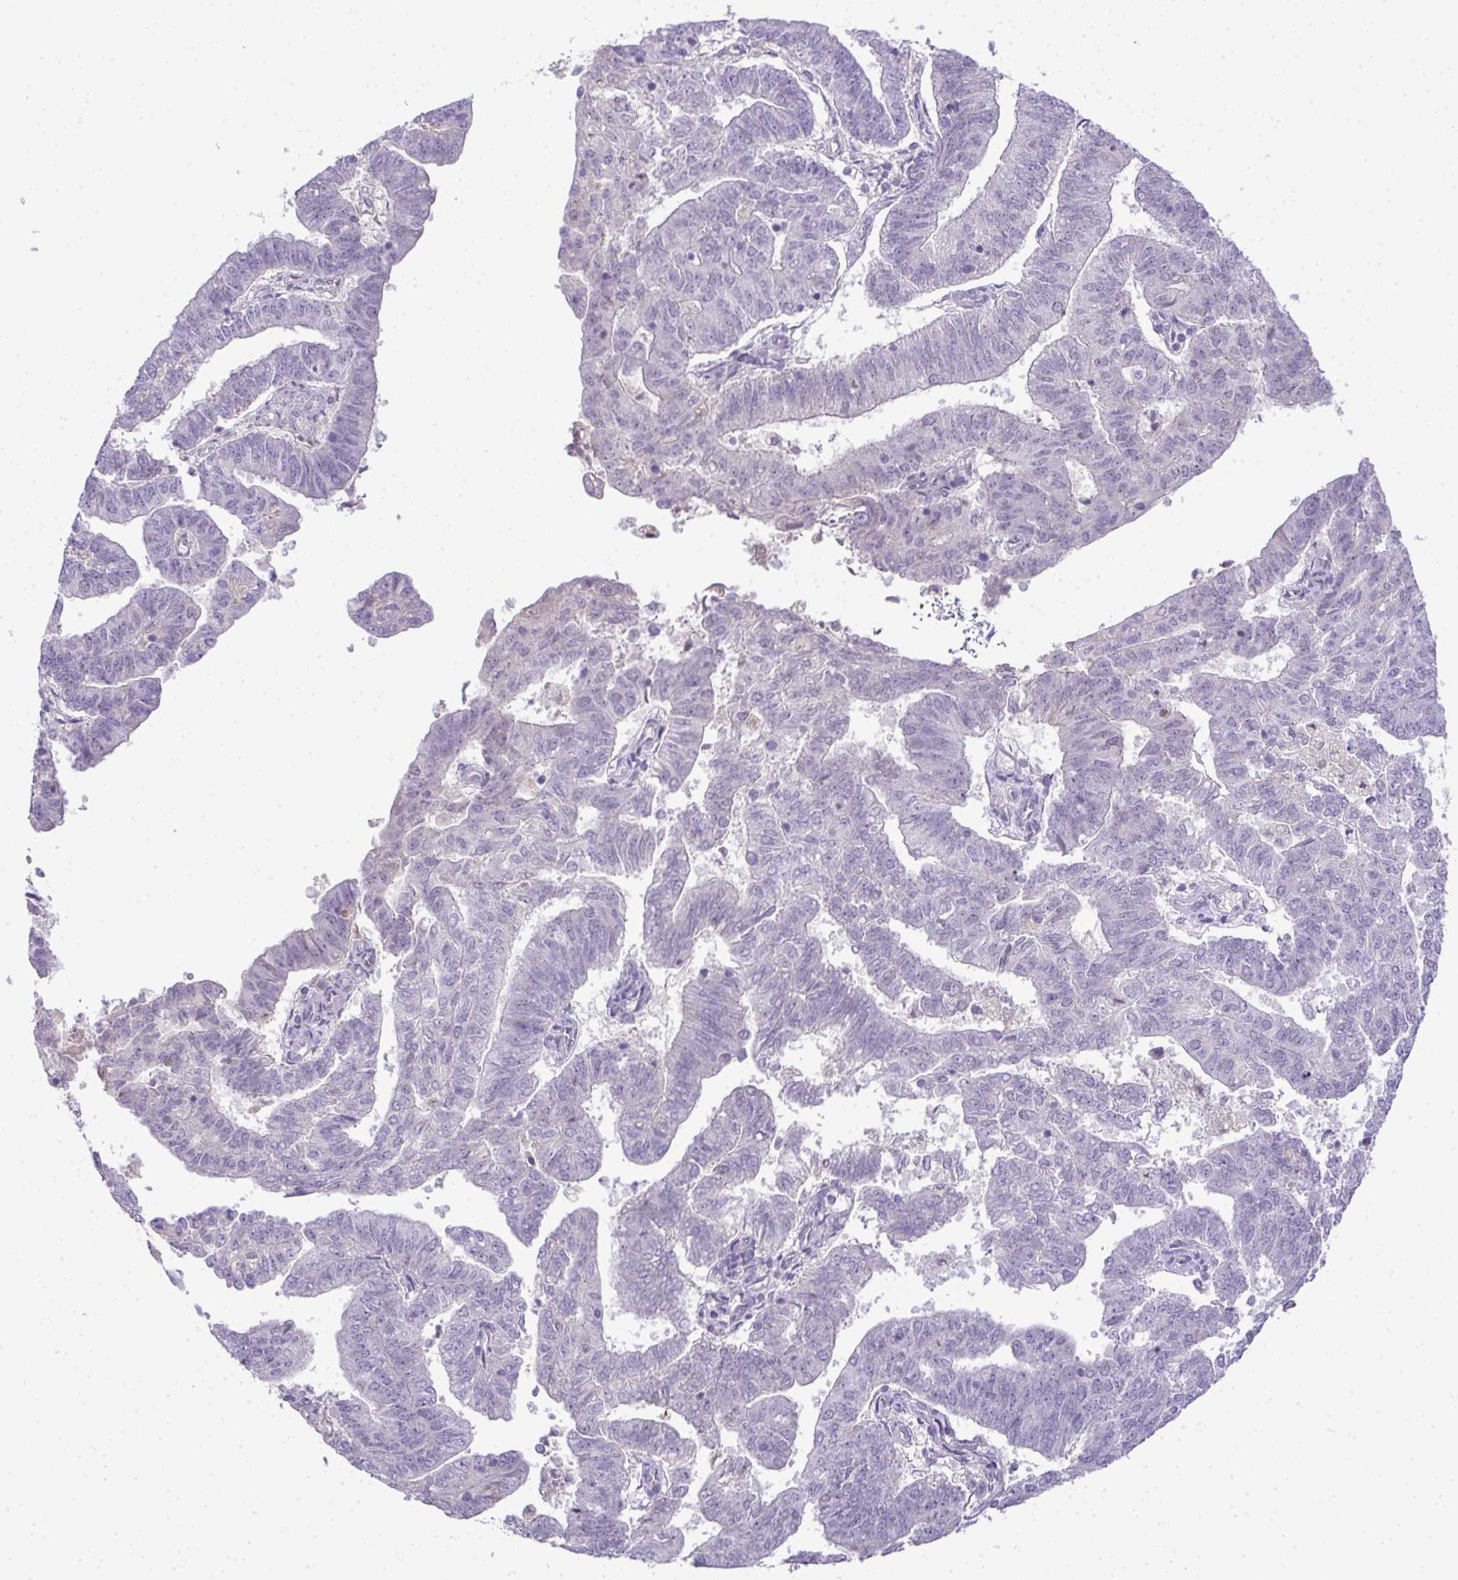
{"staining": {"intensity": "negative", "quantity": "none", "location": "none"}, "tissue": "endometrial cancer", "cell_type": "Tumor cells", "image_type": "cancer", "snomed": [{"axis": "morphology", "description": "Adenocarcinoma, NOS"}, {"axis": "topography", "description": "Endometrium"}], "caption": "Human endometrial cancer (adenocarcinoma) stained for a protein using immunohistochemistry exhibits no positivity in tumor cells.", "gene": "CMPK1", "patient": {"sex": "female", "age": 82}}